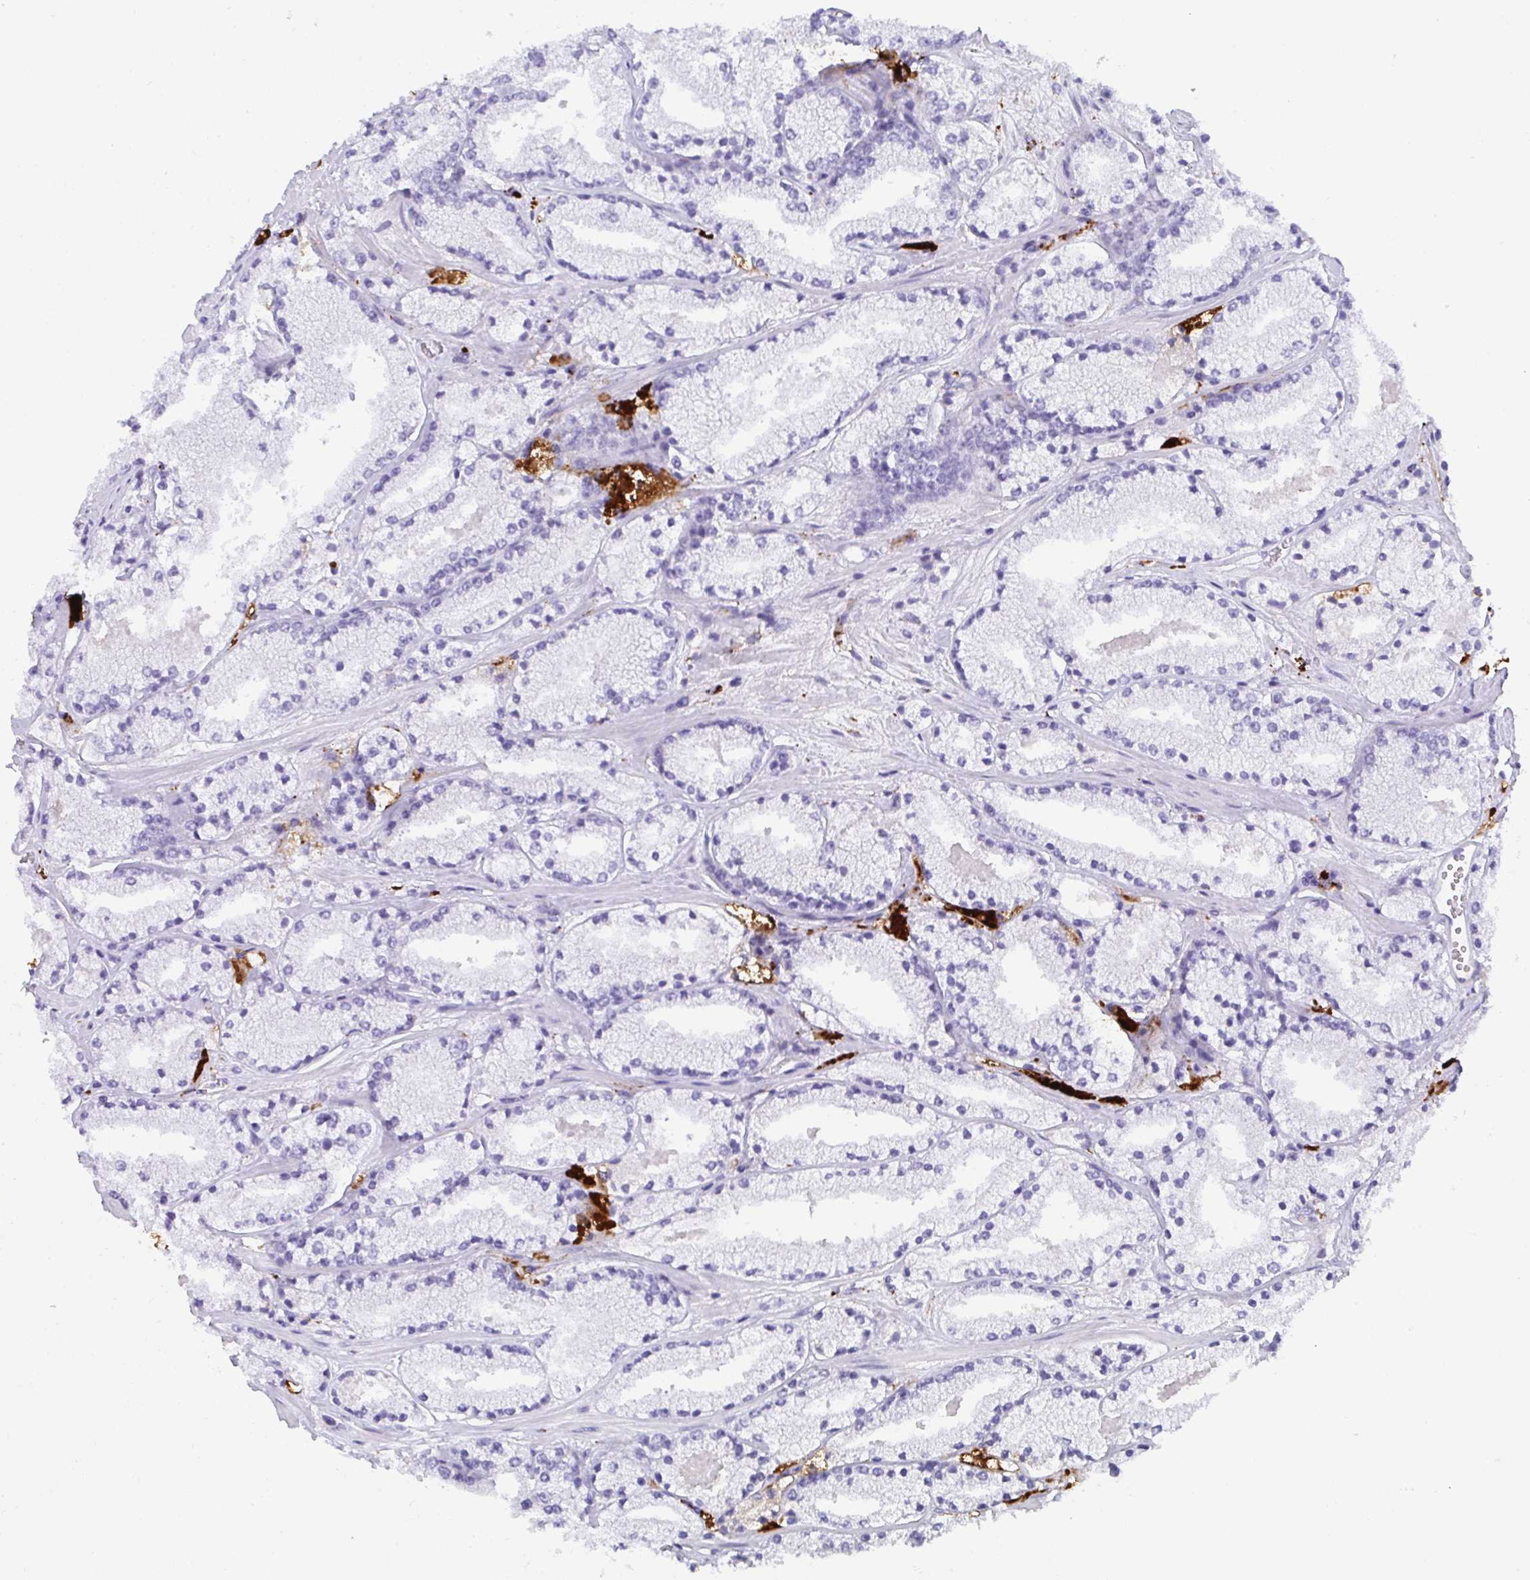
{"staining": {"intensity": "negative", "quantity": "none", "location": "none"}, "tissue": "prostate cancer", "cell_type": "Tumor cells", "image_type": "cancer", "snomed": [{"axis": "morphology", "description": "Adenocarcinoma, High grade"}, {"axis": "topography", "description": "Prostate"}], "caption": "Prostate cancer stained for a protein using immunohistochemistry exhibits no positivity tumor cells.", "gene": "CPVL", "patient": {"sex": "male", "age": 63}}